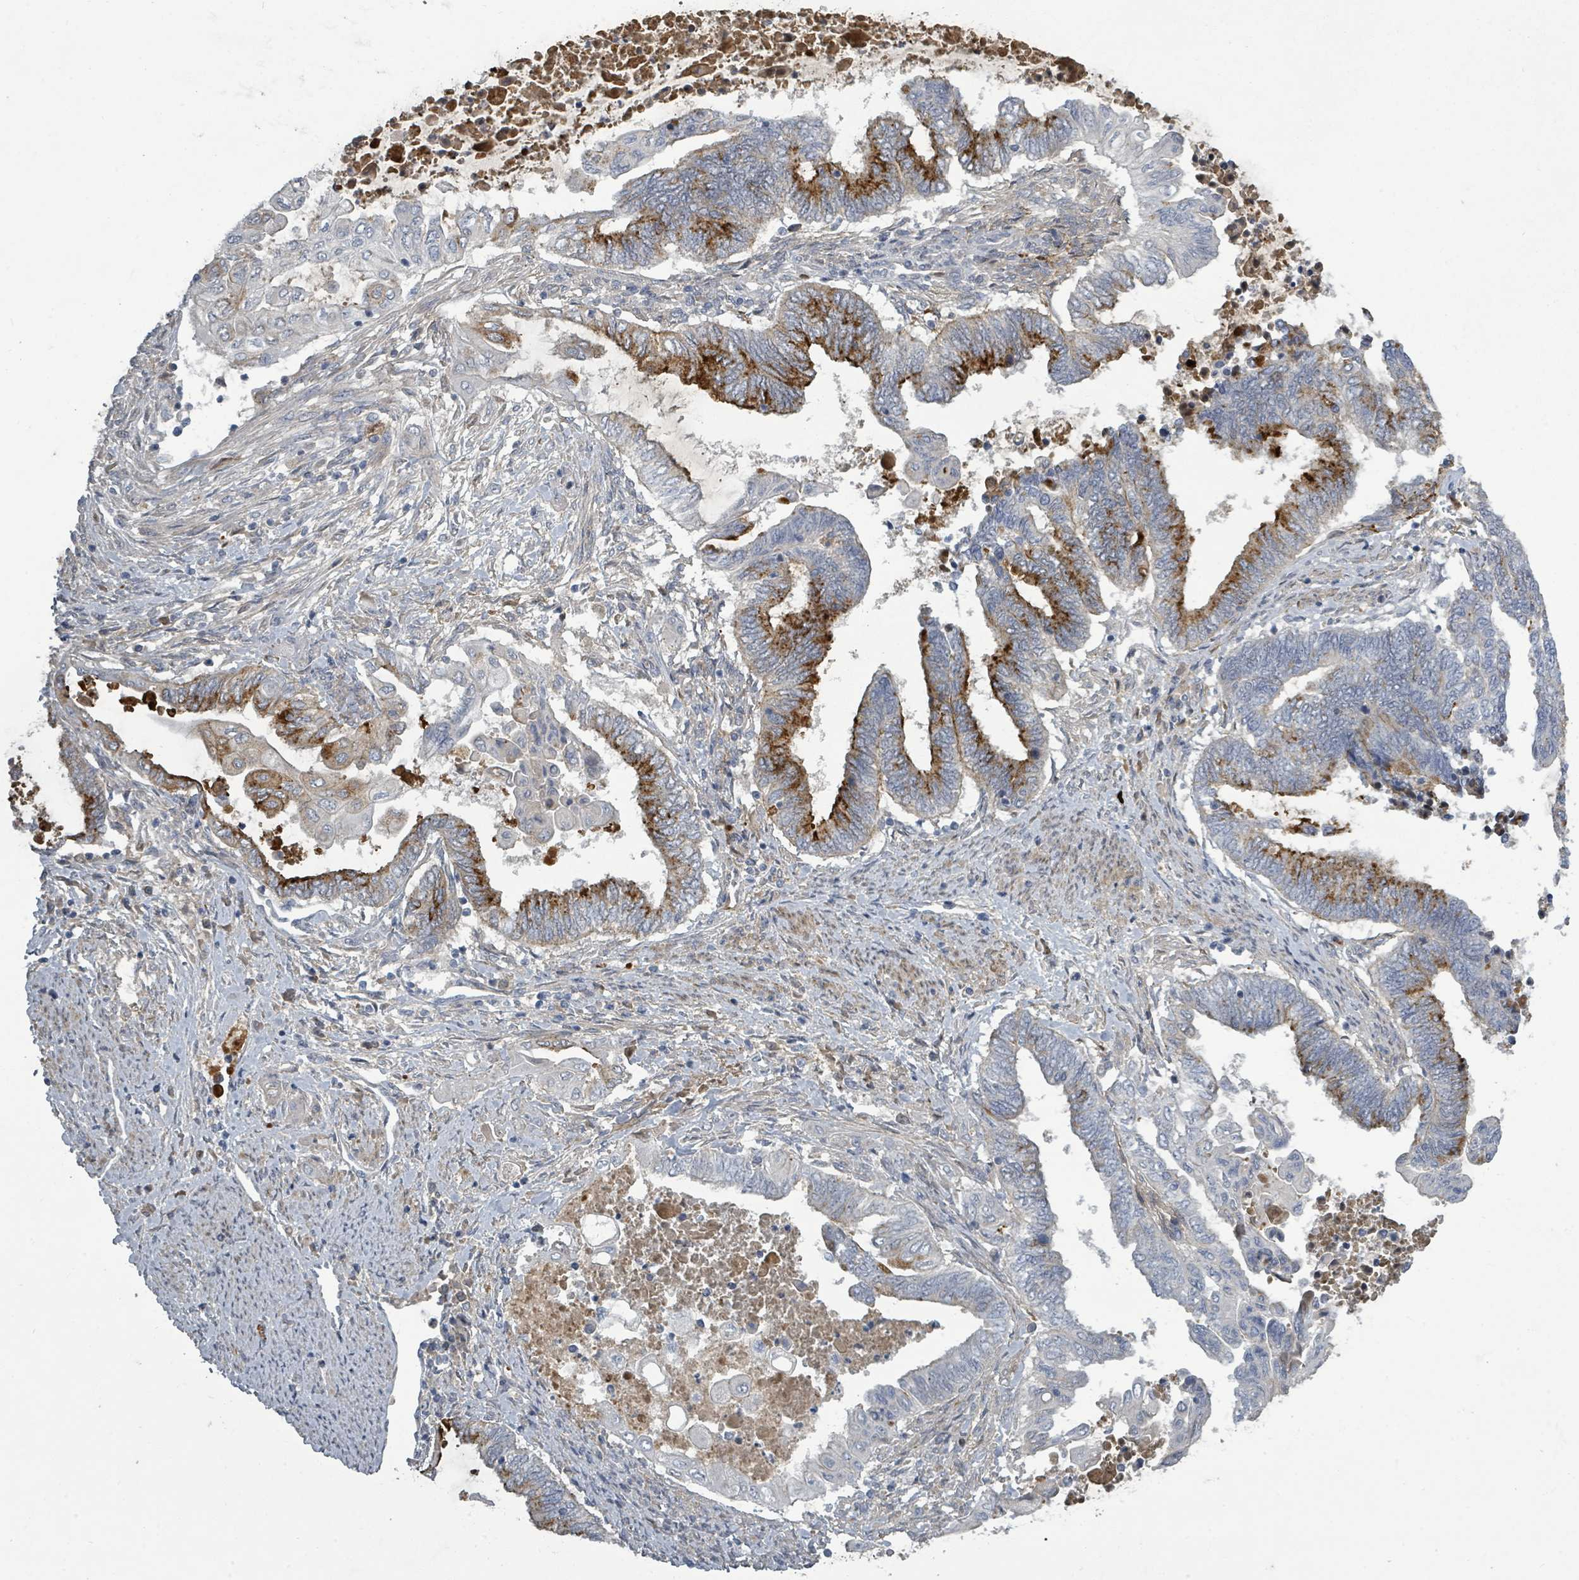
{"staining": {"intensity": "strong", "quantity": "25%-75%", "location": "cytoplasmic/membranous"}, "tissue": "endometrial cancer", "cell_type": "Tumor cells", "image_type": "cancer", "snomed": [{"axis": "morphology", "description": "Adenocarcinoma, NOS"}, {"axis": "topography", "description": "Uterus"}, {"axis": "topography", "description": "Endometrium"}], "caption": "The photomicrograph displays immunohistochemical staining of adenocarcinoma (endometrial). There is strong cytoplasmic/membranous staining is present in about 25%-75% of tumor cells.", "gene": "LEFTY2", "patient": {"sex": "female", "age": 70}}